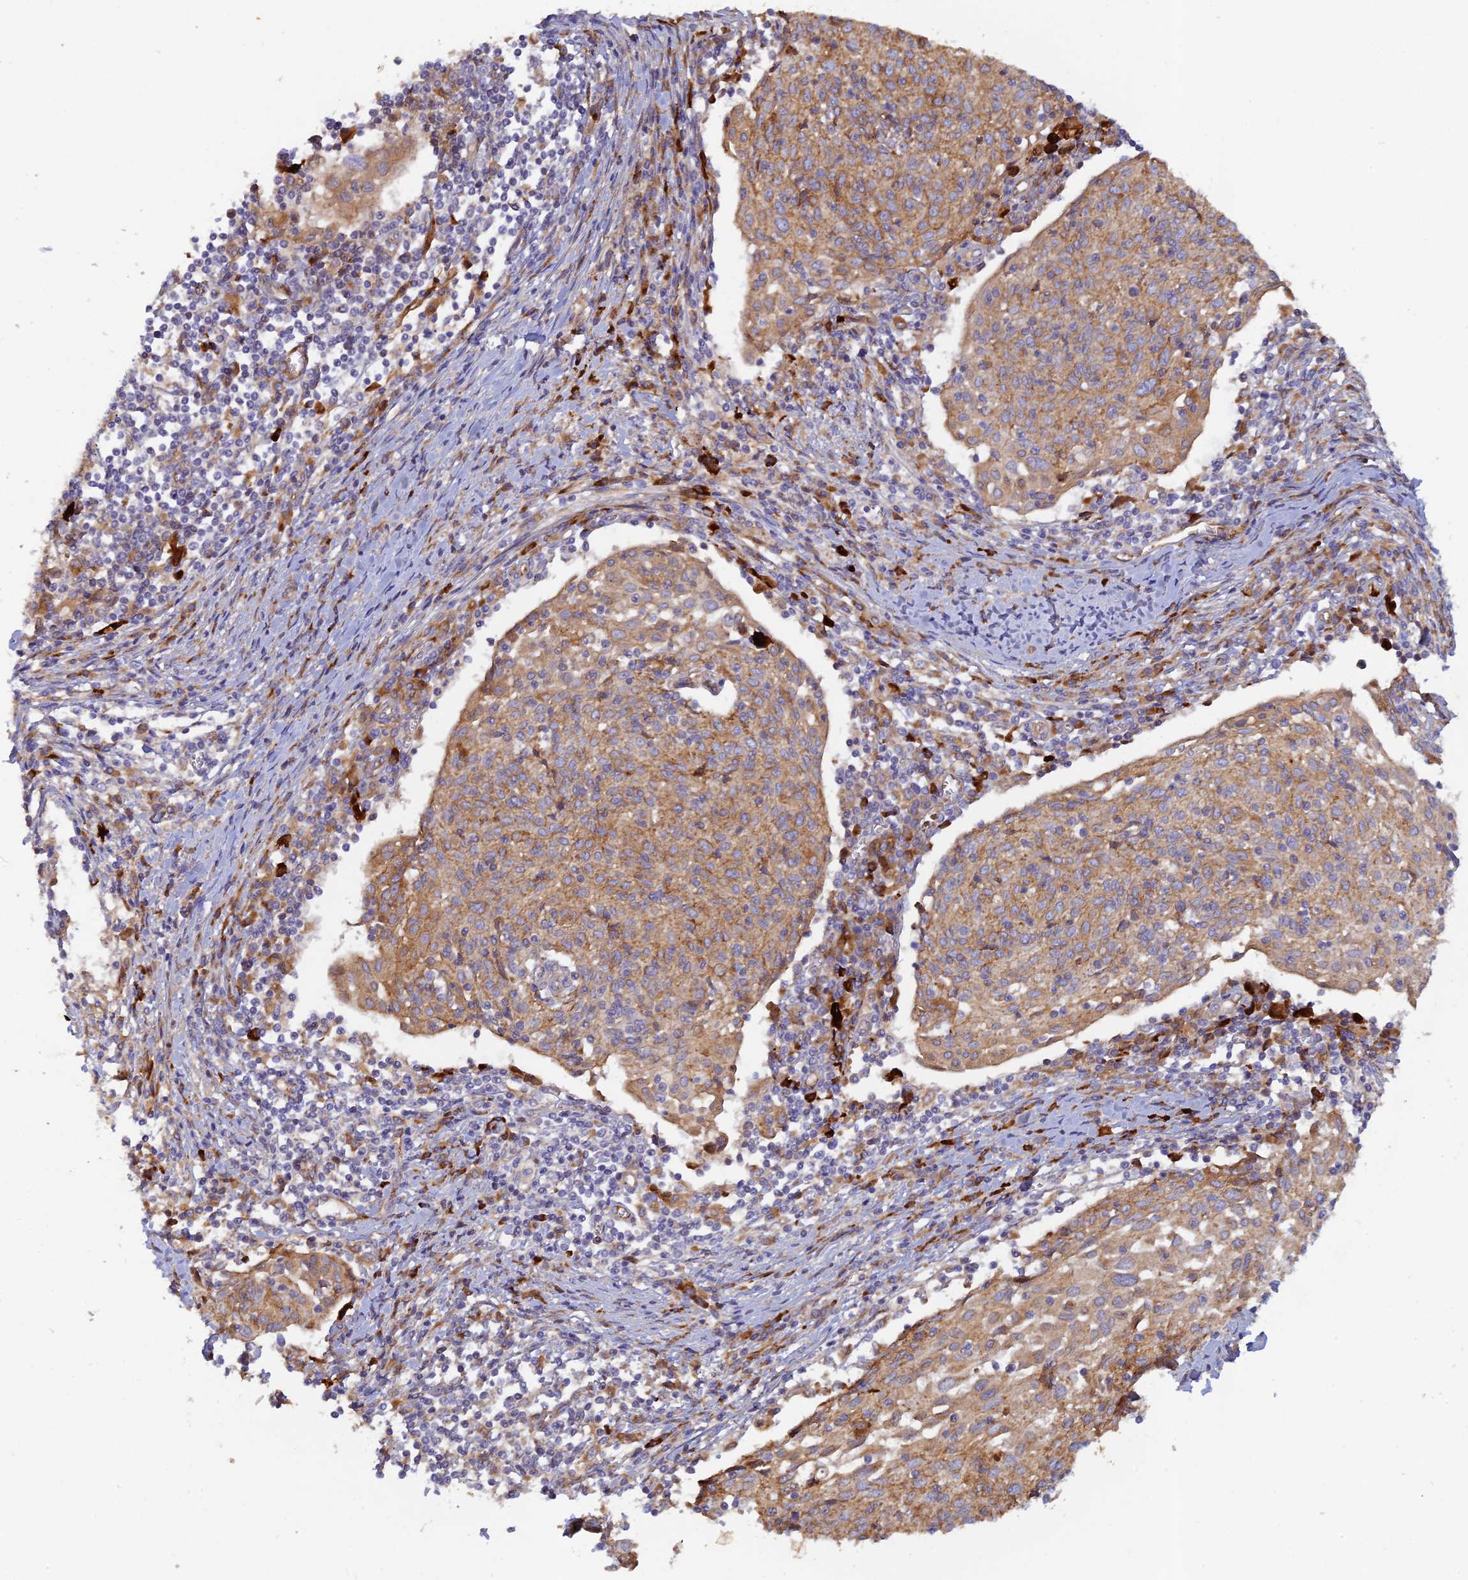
{"staining": {"intensity": "moderate", "quantity": ">75%", "location": "cytoplasmic/membranous"}, "tissue": "cervical cancer", "cell_type": "Tumor cells", "image_type": "cancer", "snomed": [{"axis": "morphology", "description": "Squamous cell carcinoma, NOS"}, {"axis": "topography", "description": "Cervix"}], "caption": "Moderate cytoplasmic/membranous positivity for a protein is appreciated in approximately >75% of tumor cells of squamous cell carcinoma (cervical) using immunohistochemistry.", "gene": "GMCL1", "patient": {"sex": "female", "age": 52}}